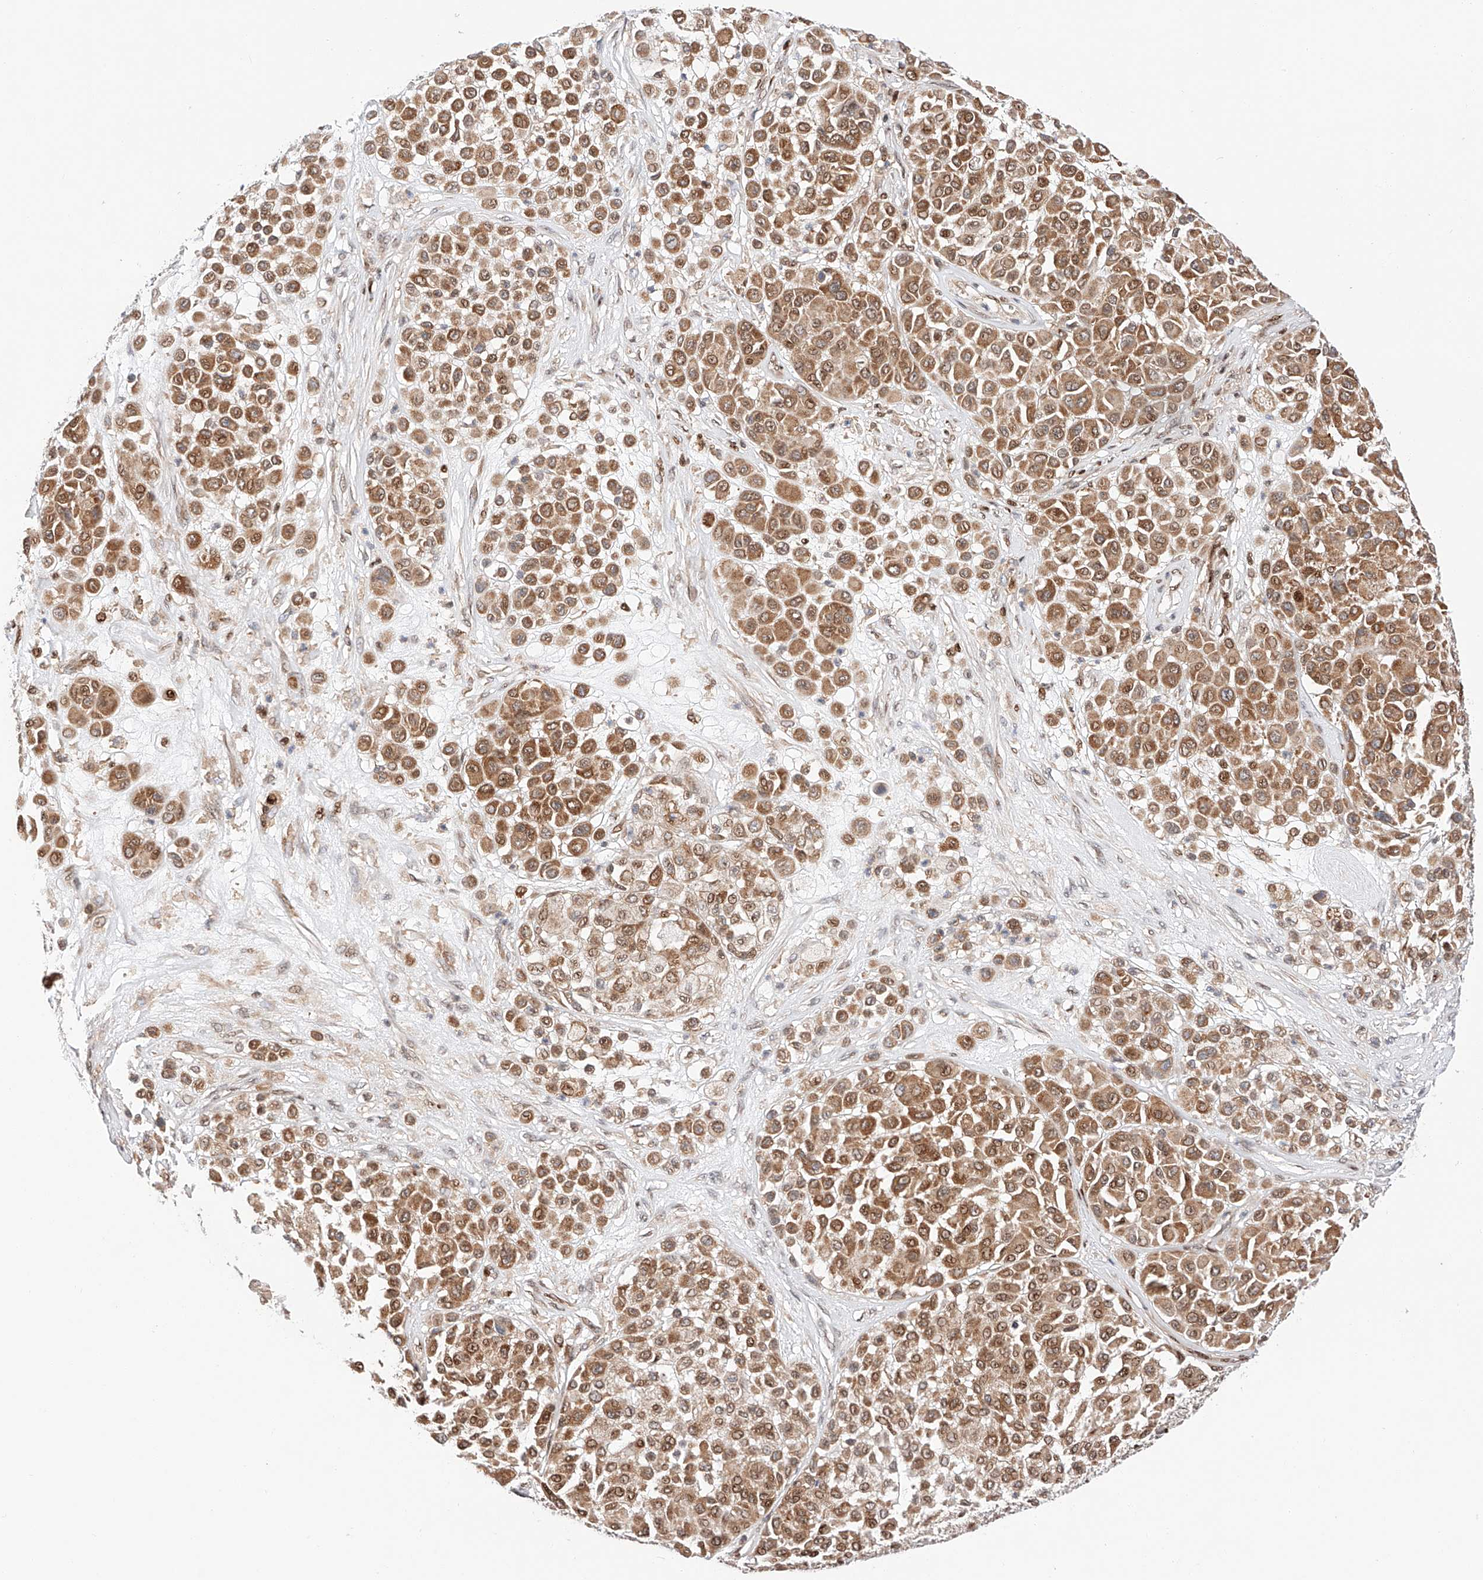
{"staining": {"intensity": "moderate", "quantity": ">75%", "location": "cytoplasmic/membranous,nuclear"}, "tissue": "melanoma", "cell_type": "Tumor cells", "image_type": "cancer", "snomed": [{"axis": "morphology", "description": "Malignant melanoma, Metastatic site"}, {"axis": "topography", "description": "Soft tissue"}], "caption": "Protein analysis of melanoma tissue reveals moderate cytoplasmic/membranous and nuclear positivity in approximately >75% of tumor cells.", "gene": "HDAC9", "patient": {"sex": "male", "age": 41}}